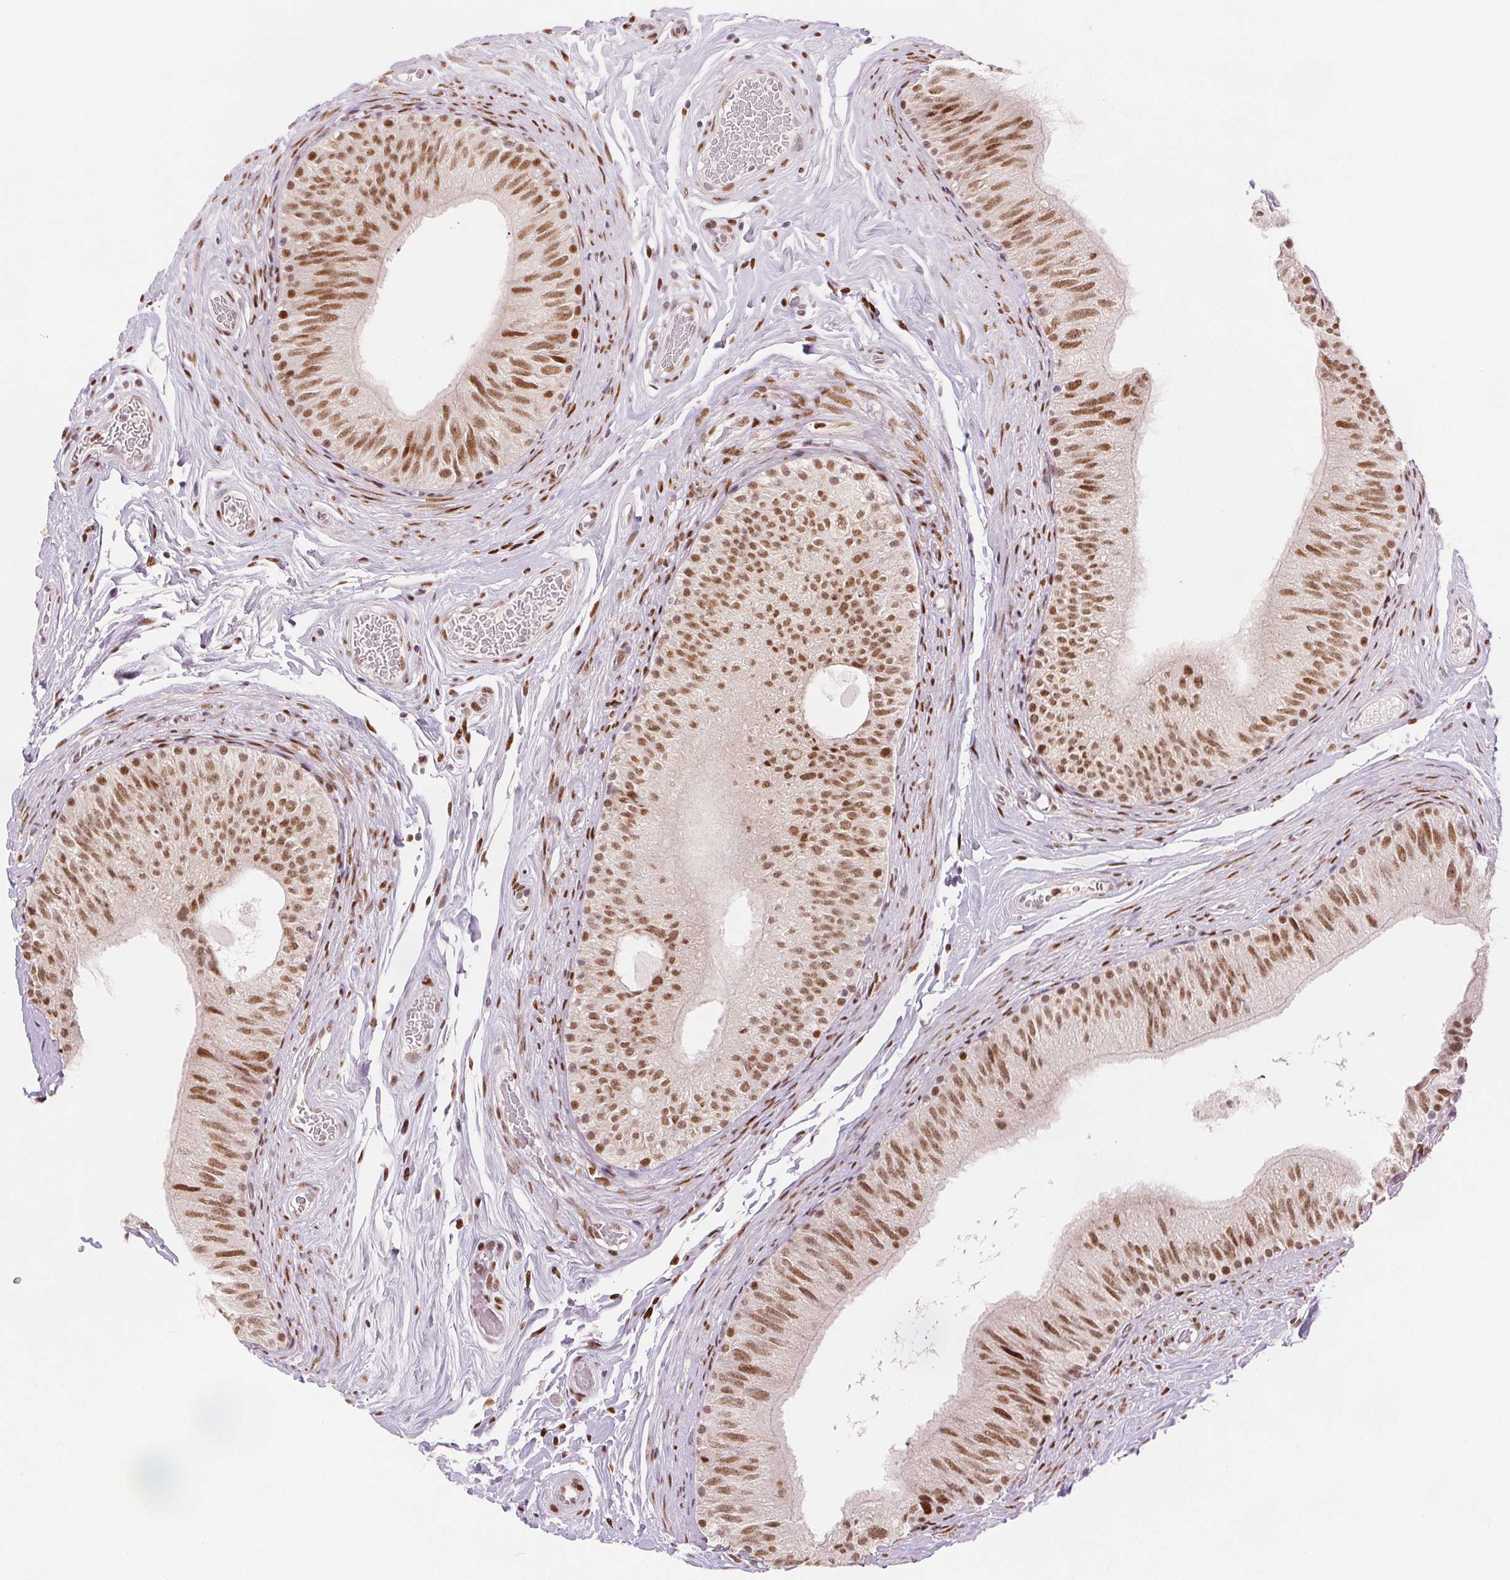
{"staining": {"intensity": "moderate", "quantity": ">75%", "location": "nuclear"}, "tissue": "epididymis", "cell_type": "Glandular cells", "image_type": "normal", "snomed": [{"axis": "morphology", "description": "Normal tissue, NOS"}, {"axis": "topography", "description": "Epididymis, spermatic cord, NOS"}, {"axis": "topography", "description": "Epididymis"}], "caption": "Immunohistochemistry staining of normal epididymis, which demonstrates medium levels of moderate nuclear positivity in about >75% of glandular cells indicating moderate nuclear protein expression. The staining was performed using DAB (3,3'-diaminobenzidine) (brown) for protein detection and nuclei were counterstained in hematoxylin (blue).", "gene": "ZNF703", "patient": {"sex": "male", "age": 31}}